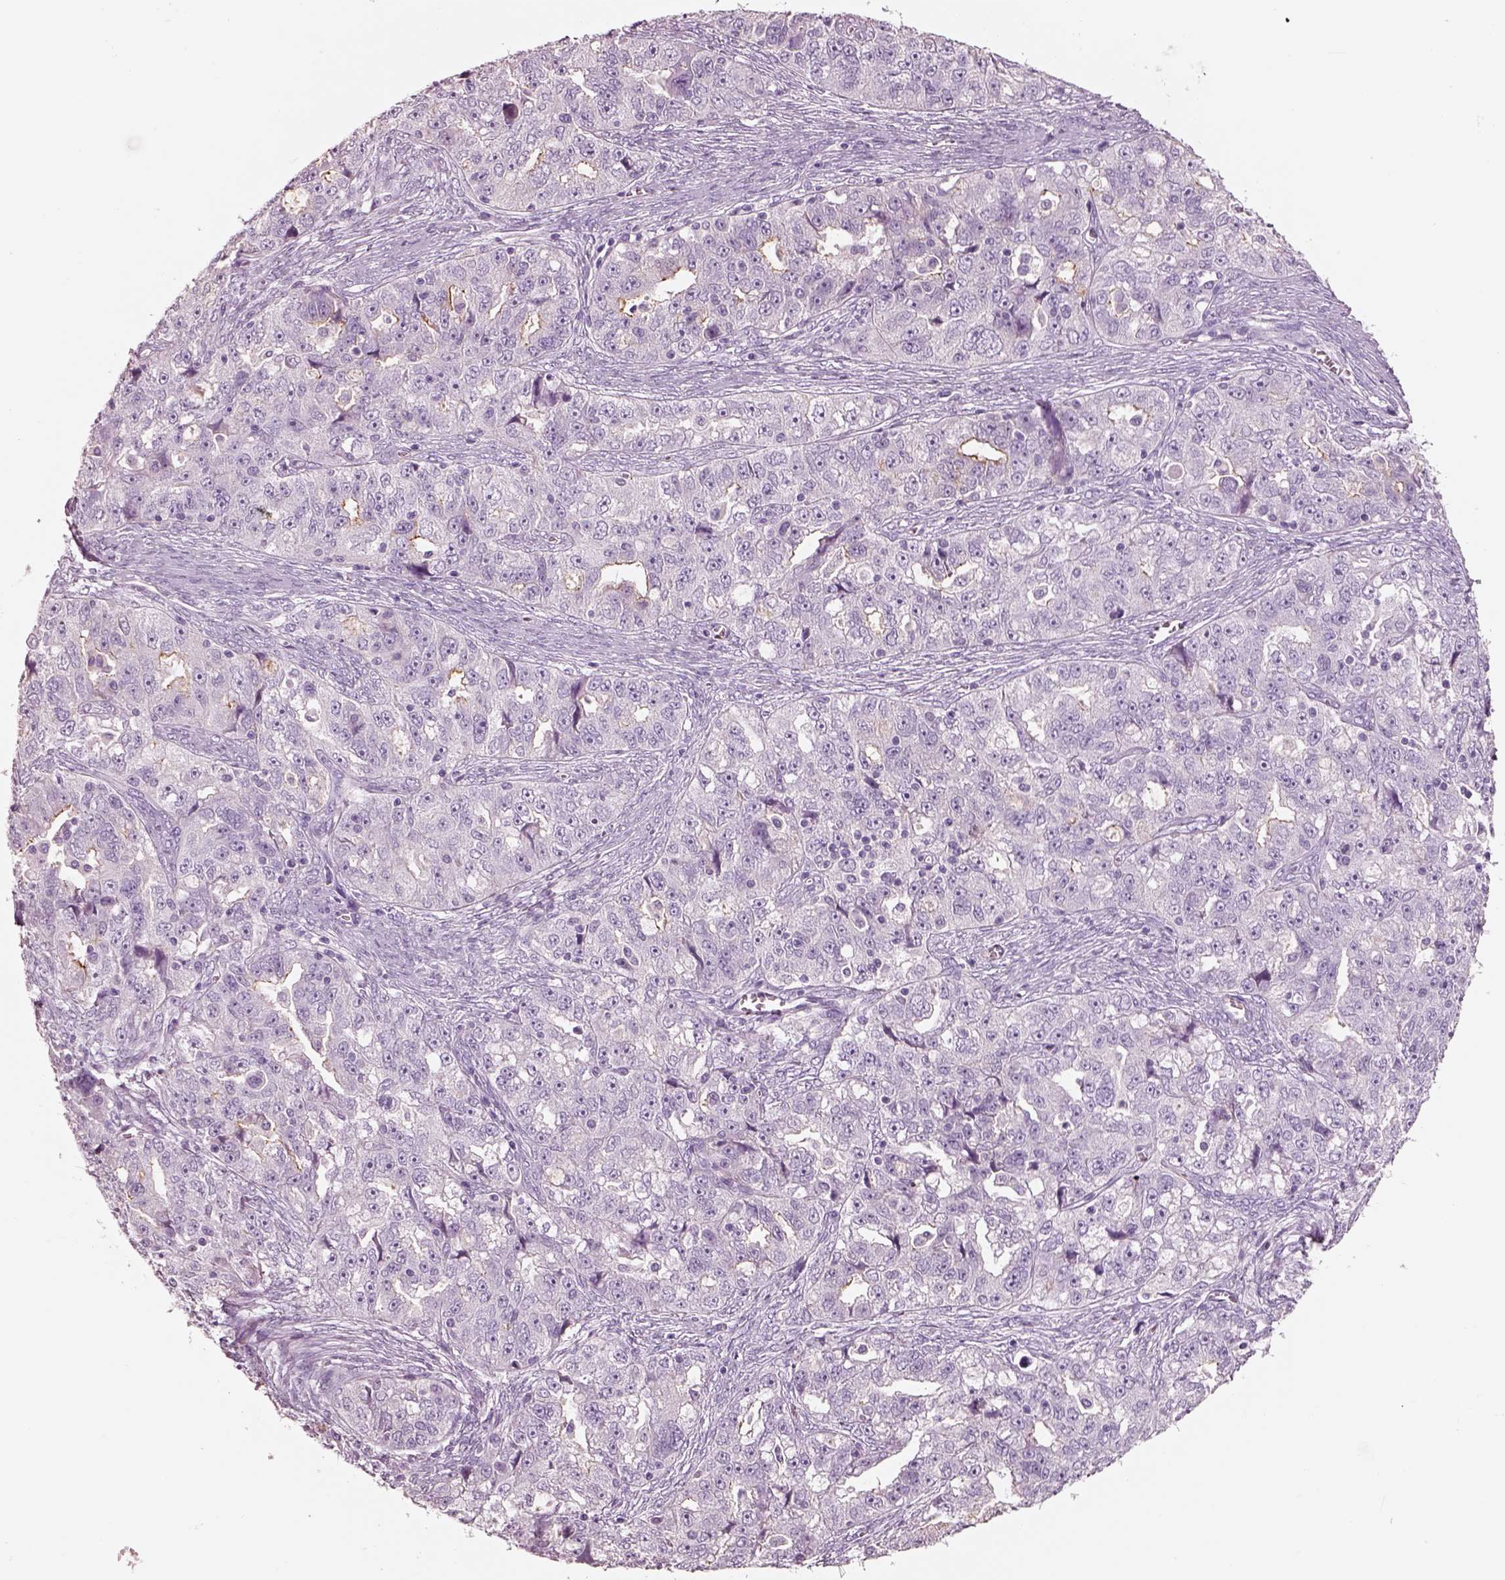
{"staining": {"intensity": "negative", "quantity": "none", "location": "none"}, "tissue": "ovarian cancer", "cell_type": "Tumor cells", "image_type": "cancer", "snomed": [{"axis": "morphology", "description": "Cystadenocarcinoma, serous, NOS"}, {"axis": "topography", "description": "Ovary"}], "caption": "Human ovarian cancer (serous cystadenocarcinoma) stained for a protein using immunohistochemistry reveals no staining in tumor cells.", "gene": "IGLL1", "patient": {"sex": "female", "age": 51}}